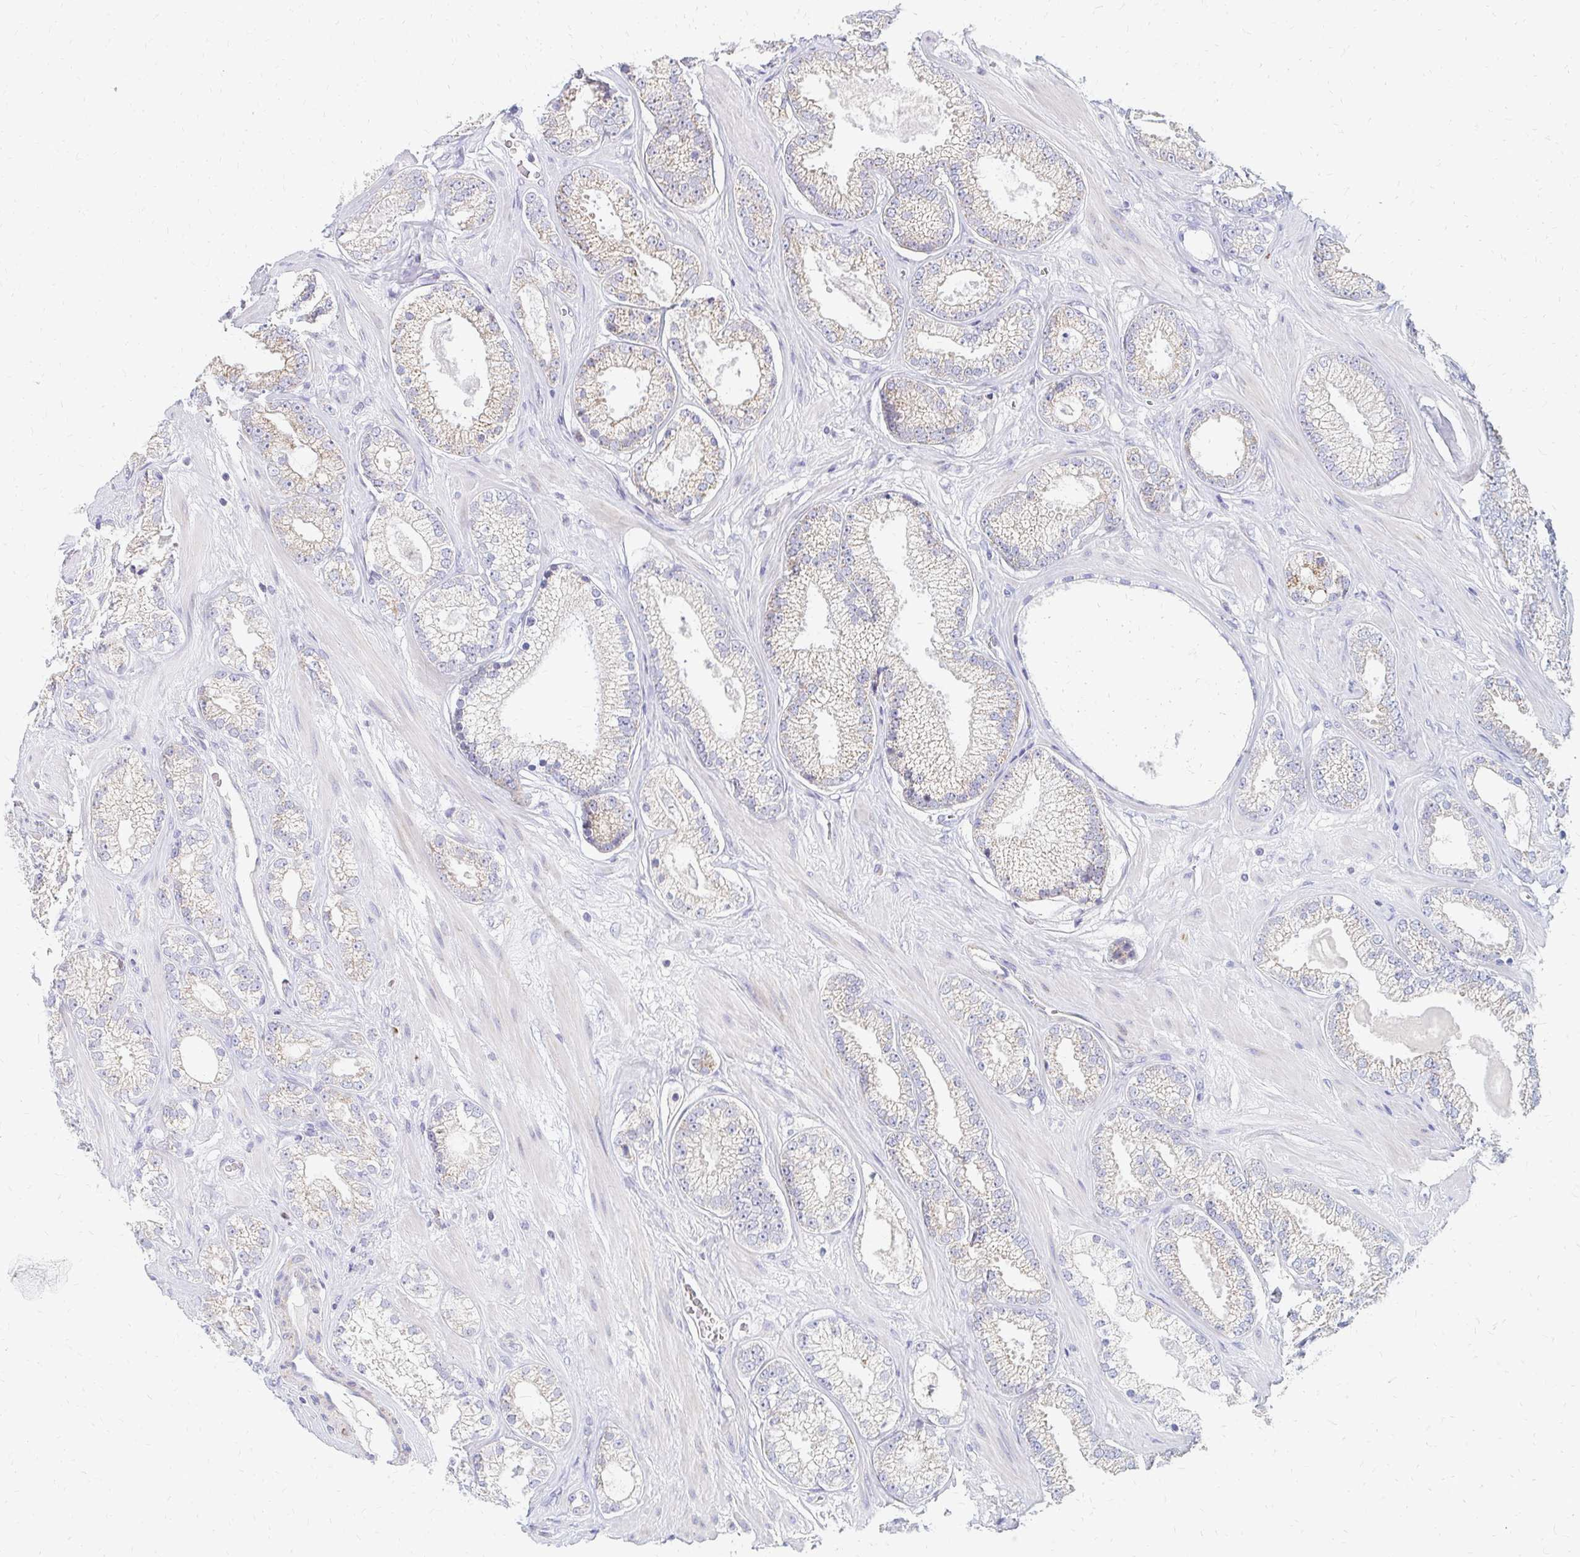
{"staining": {"intensity": "negative", "quantity": "none", "location": "none"}, "tissue": "prostate cancer", "cell_type": "Tumor cells", "image_type": "cancer", "snomed": [{"axis": "morphology", "description": "Adenocarcinoma, High grade"}, {"axis": "topography", "description": "Prostate"}], "caption": "The histopathology image demonstrates no staining of tumor cells in prostate high-grade adenocarcinoma.", "gene": "OR10V1", "patient": {"sex": "male", "age": 66}}